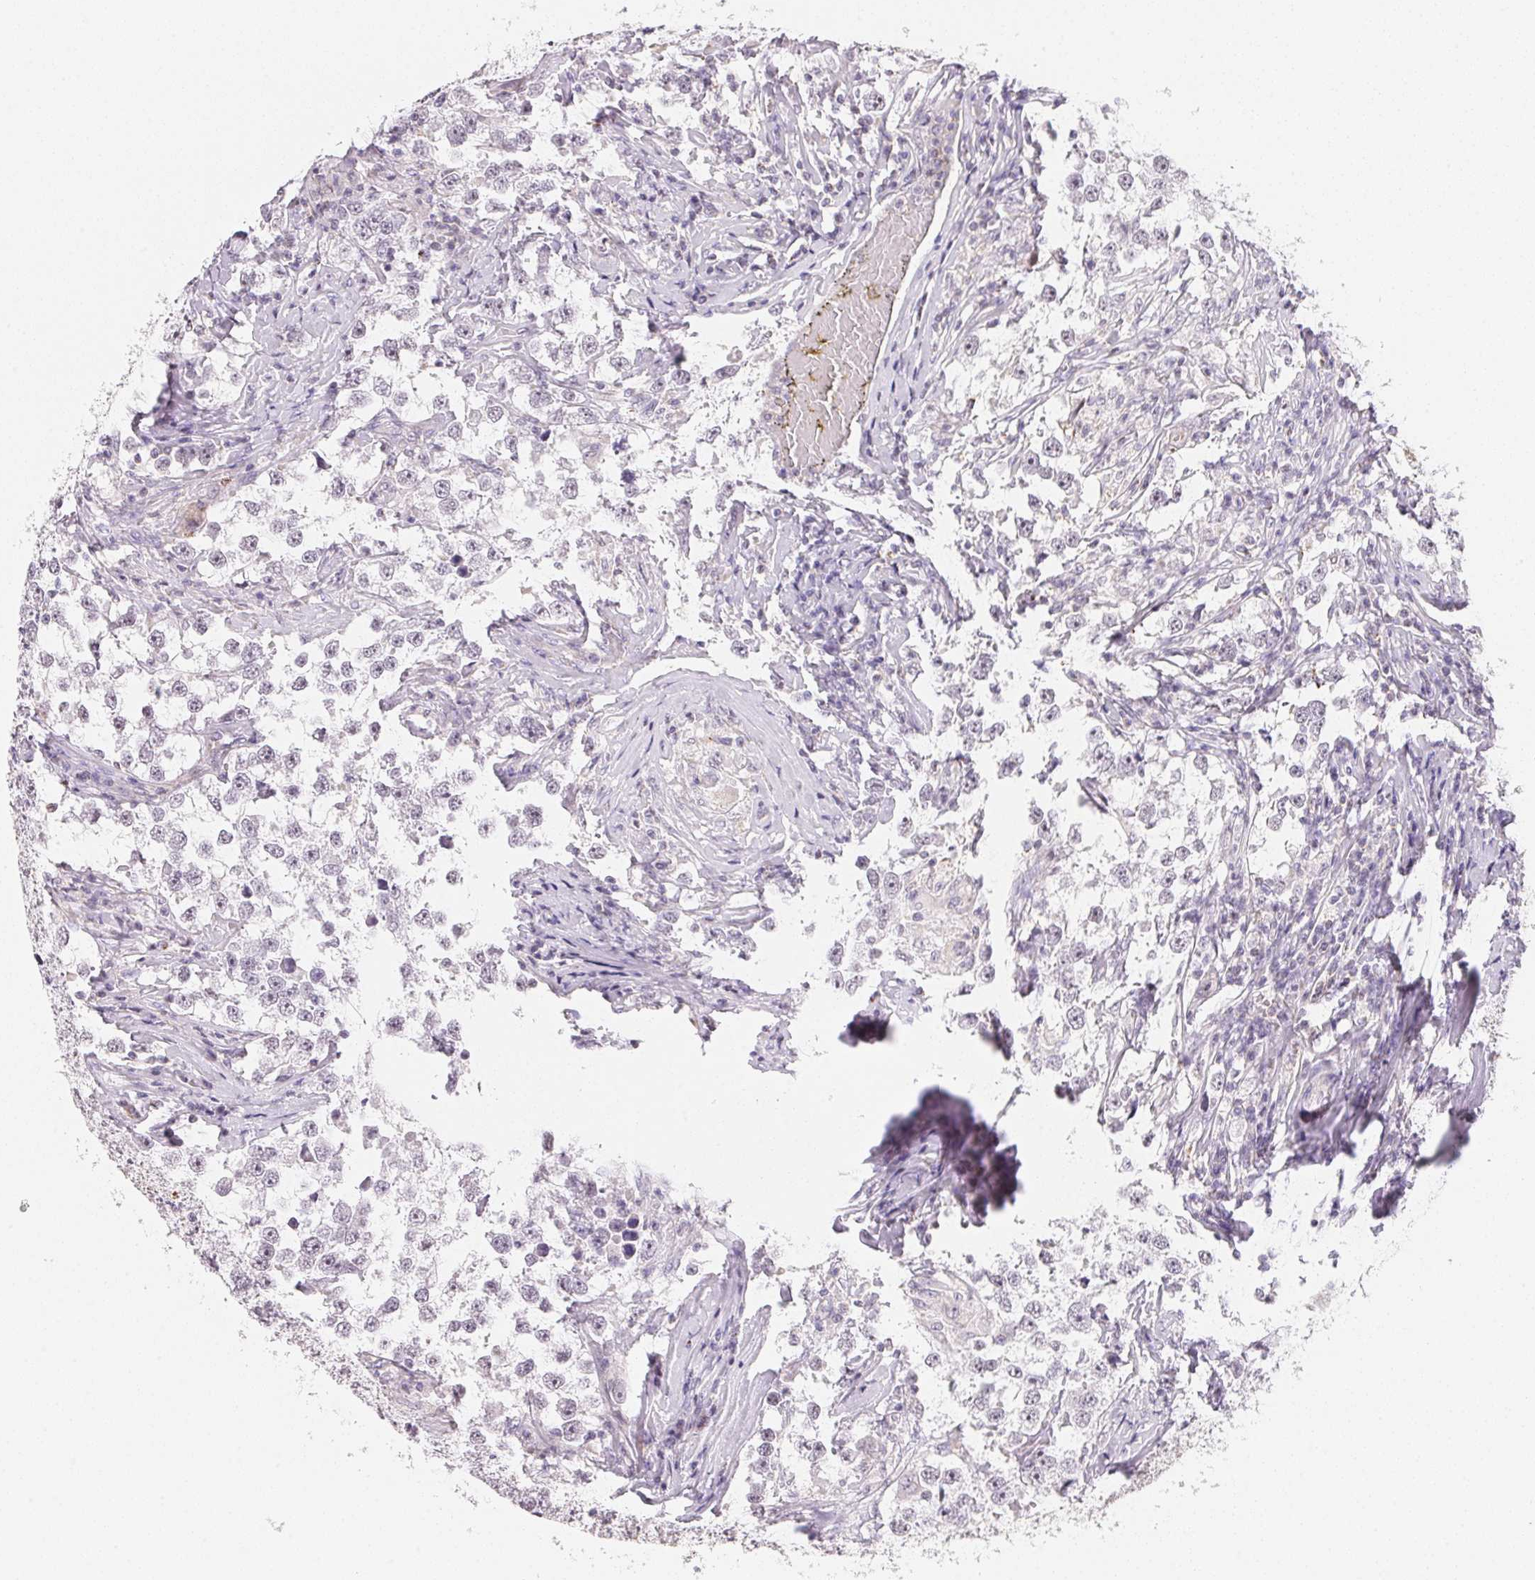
{"staining": {"intensity": "negative", "quantity": "none", "location": "none"}, "tissue": "testis cancer", "cell_type": "Tumor cells", "image_type": "cancer", "snomed": [{"axis": "morphology", "description": "Seminoma, NOS"}, {"axis": "topography", "description": "Testis"}], "caption": "Immunohistochemistry (IHC) histopathology image of human testis cancer stained for a protein (brown), which demonstrates no staining in tumor cells. (DAB IHC, high magnification).", "gene": "GIPC2", "patient": {"sex": "male", "age": 46}}